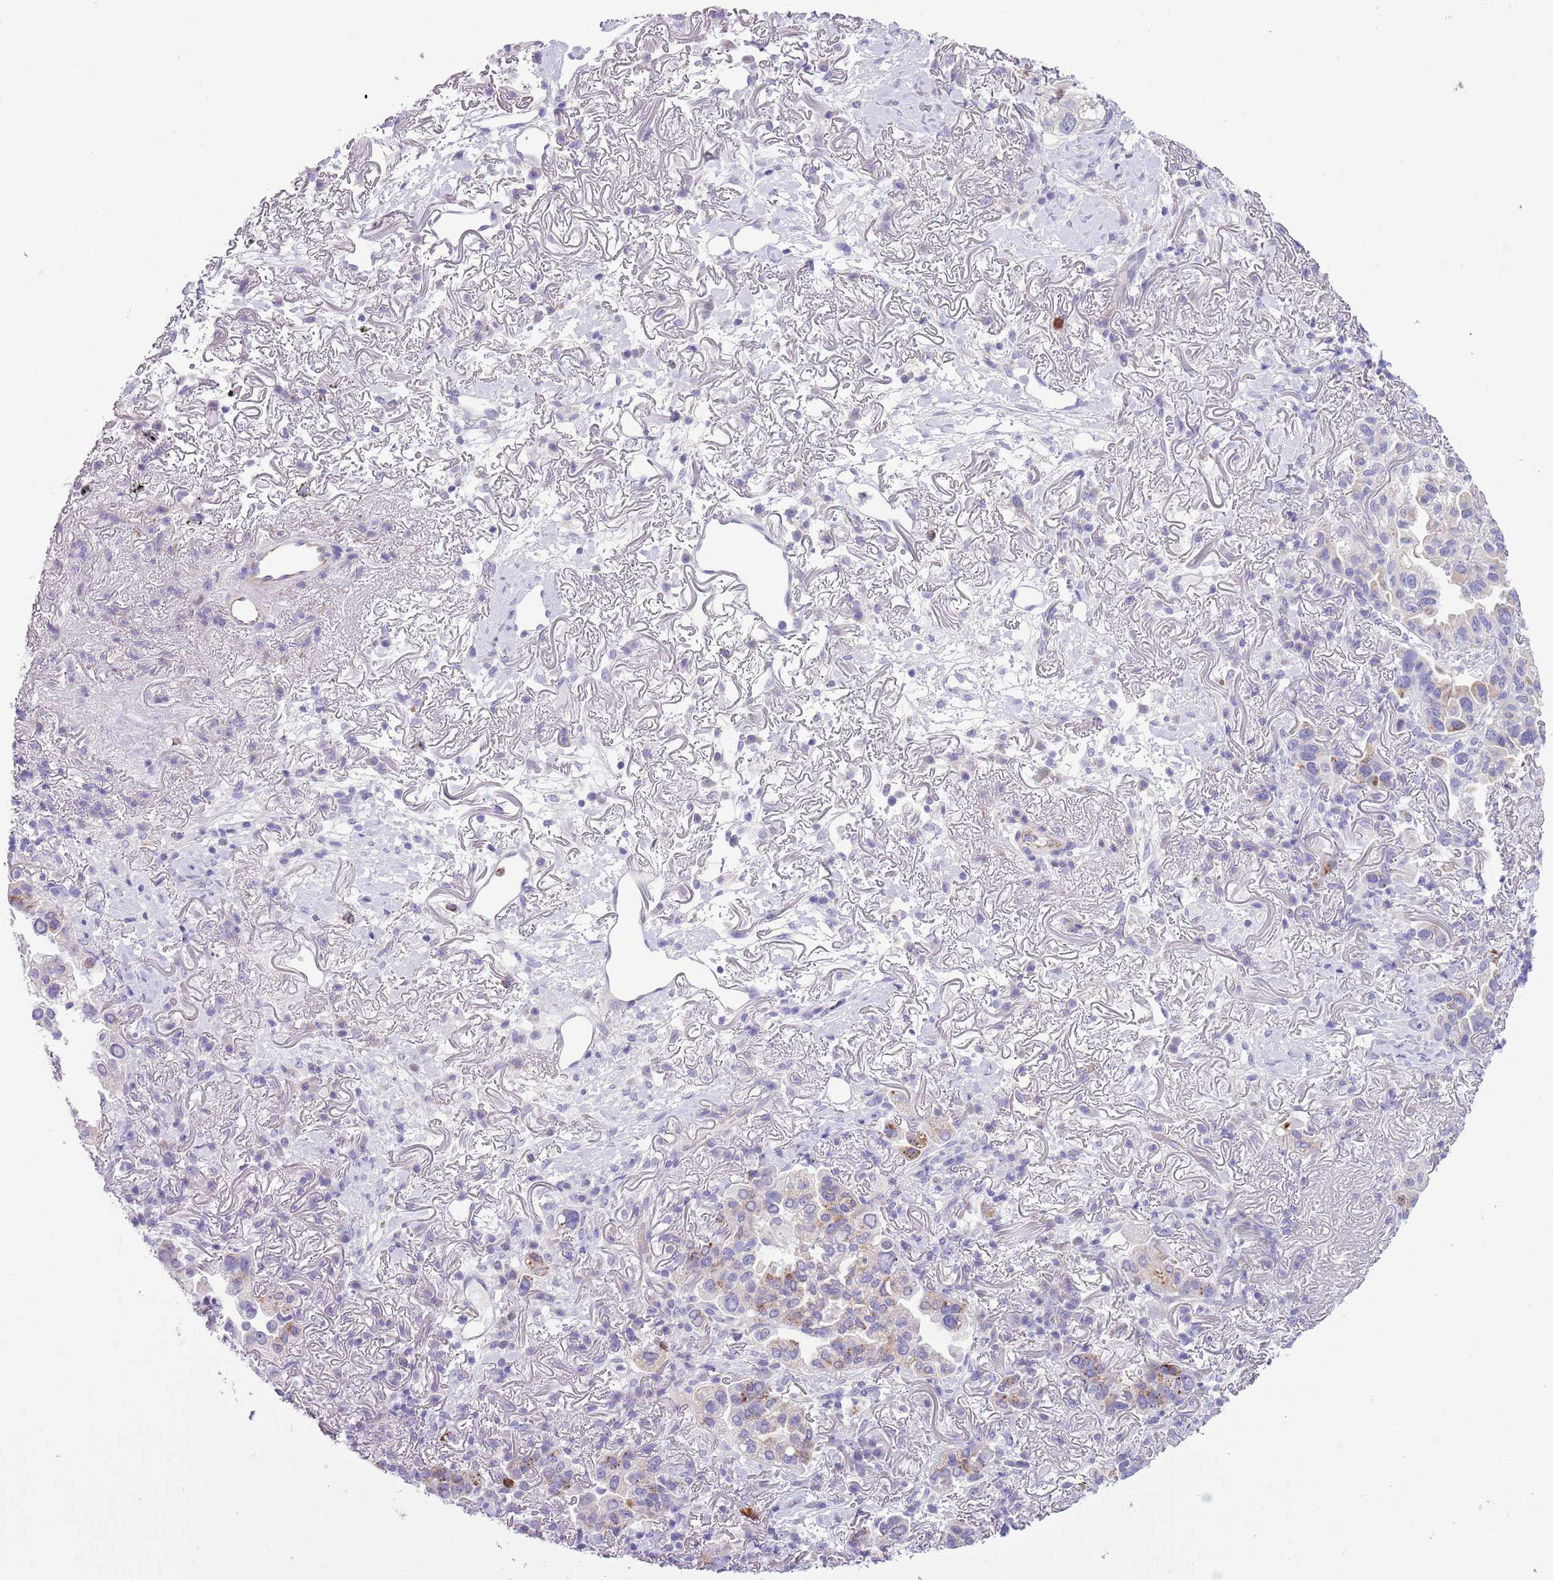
{"staining": {"intensity": "weak", "quantity": "<25%", "location": "cytoplasmic/membranous"}, "tissue": "lung cancer", "cell_type": "Tumor cells", "image_type": "cancer", "snomed": [{"axis": "morphology", "description": "Adenocarcinoma, NOS"}, {"axis": "topography", "description": "Lung"}], "caption": "A photomicrograph of adenocarcinoma (lung) stained for a protein displays no brown staining in tumor cells.", "gene": "OR6M1", "patient": {"sex": "female", "age": 69}}